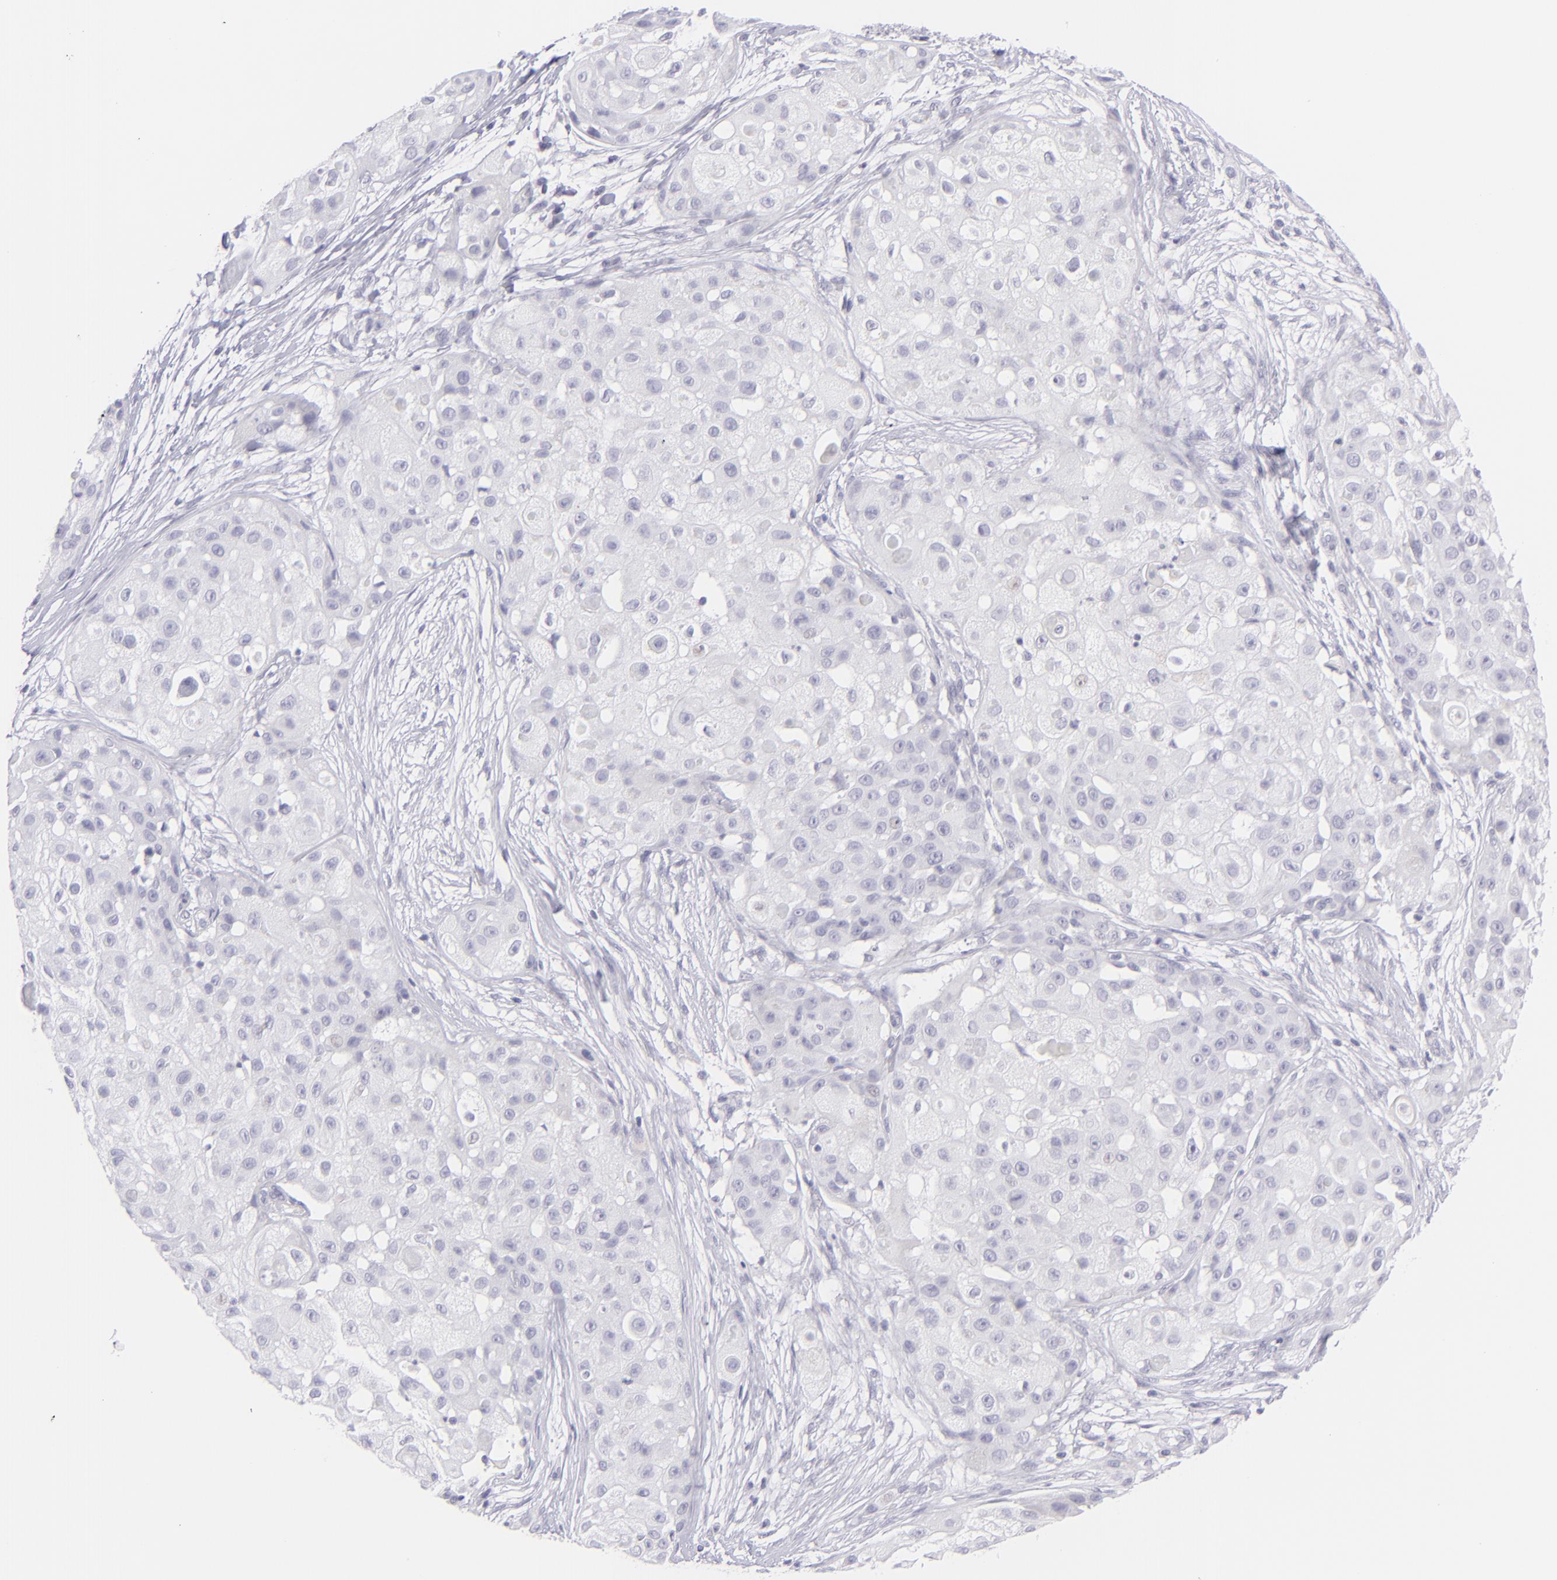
{"staining": {"intensity": "negative", "quantity": "none", "location": "none"}, "tissue": "skin cancer", "cell_type": "Tumor cells", "image_type": "cancer", "snomed": [{"axis": "morphology", "description": "Squamous cell carcinoma, NOS"}, {"axis": "topography", "description": "Skin"}], "caption": "The photomicrograph displays no significant expression in tumor cells of skin cancer (squamous cell carcinoma). Brightfield microscopy of immunohistochemistry (IHC) stained with DAB (3,3'-diaminobenzidine) (brown) and hematoxylin (blue), captured at high magnification.", "gene": "FCER2", "patient": {"sex": "female", "age": 57}}